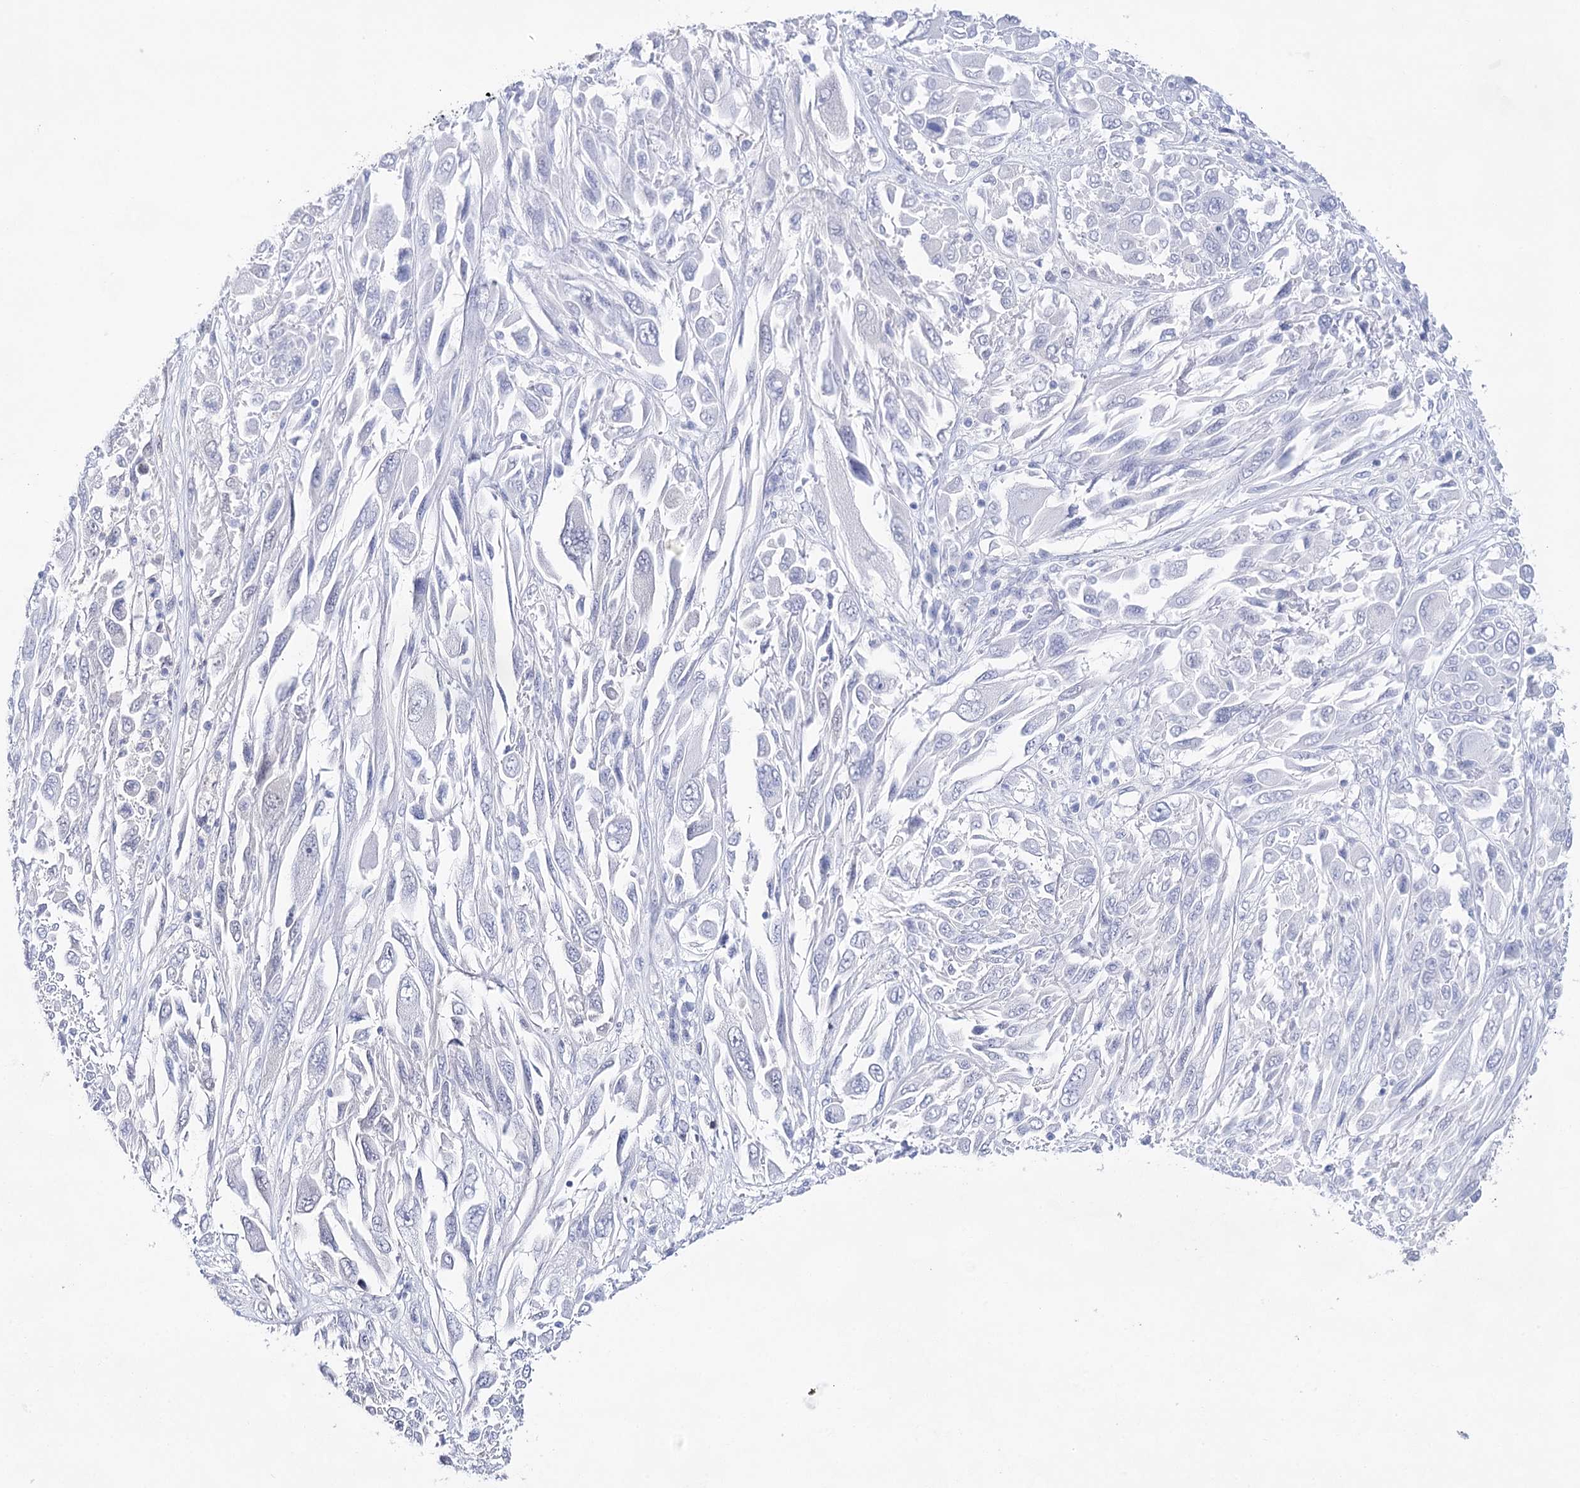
{"staining": {"intensity": "negative", "quantity": "none", "location": "none"}, "tissue": "melanoma", "cell_type": "Tumor cells", "image_type": "cancer", "snomed": [{"axis": "morphology", "description": "Malignant melanoma, NOS"}, {"axis": "topography", "description": "Skin"}], "caption": "High power microscopy histopathology image of an immunohistochemistry image of melanoma, revealing no significant expression in tumor cells.", "gene": "LALBA", "patient": {"sex": "female", "age": 91}}